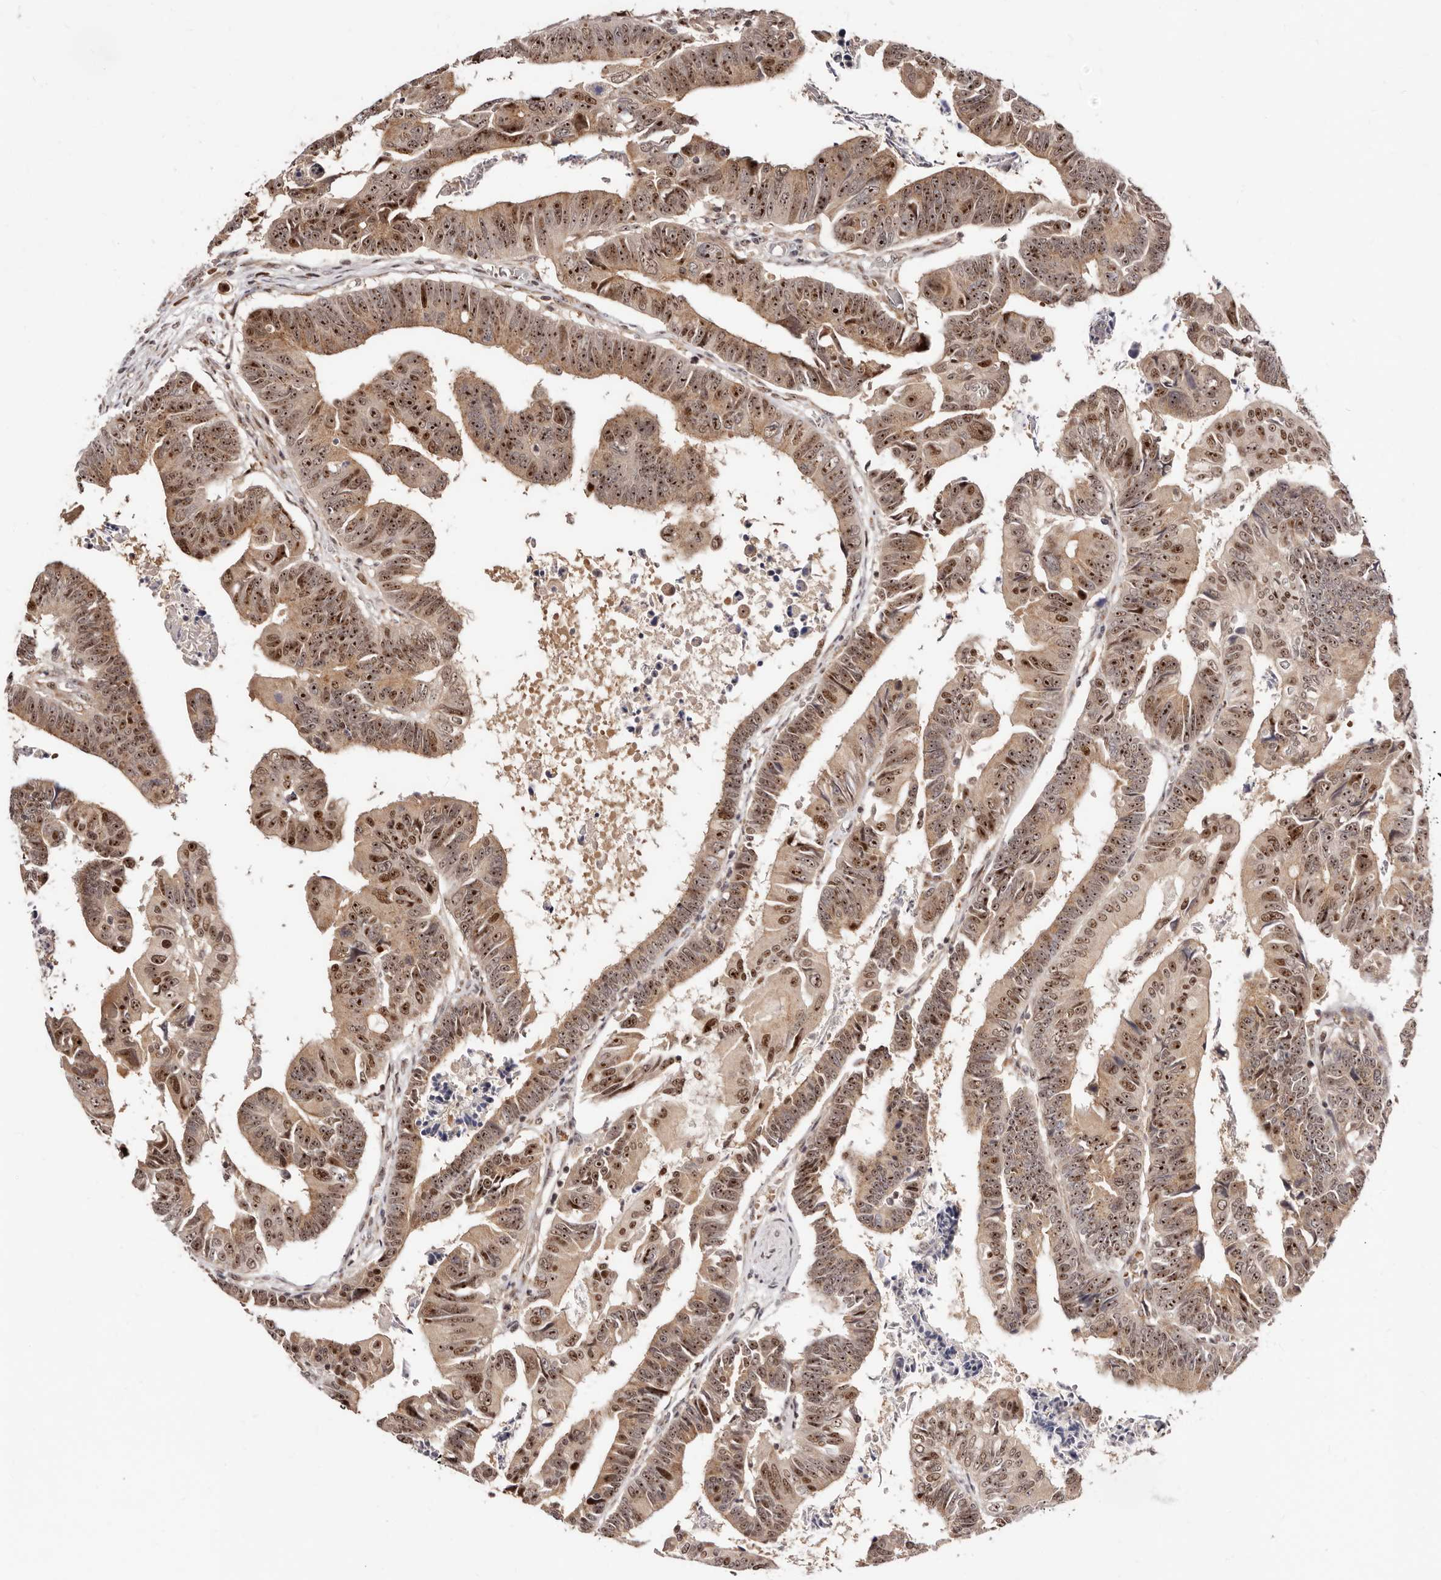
{"staining": {"intensity": "strong", "quantity": ">75%", "location": "cytoplasmic/membranous,nuclear"}, "tissue": "colorectal cancer", "cell_type": "Tumor cells", "image_type": "cancer", "snomed": [{"axis": "morphology", "description": "Adenocarcinoma, NOS"}, {"axis": "topography", "description": "Rectum"}], "caption": "Immunohistochemical staining of human colorectal adenocarcinoma exhibits strong cytoplasmic/membranous and nuclear protein positivity in approximately >75% of tumor cells.", "gene": "APOL6", "patient": {"sex": "female", "age": 65}}